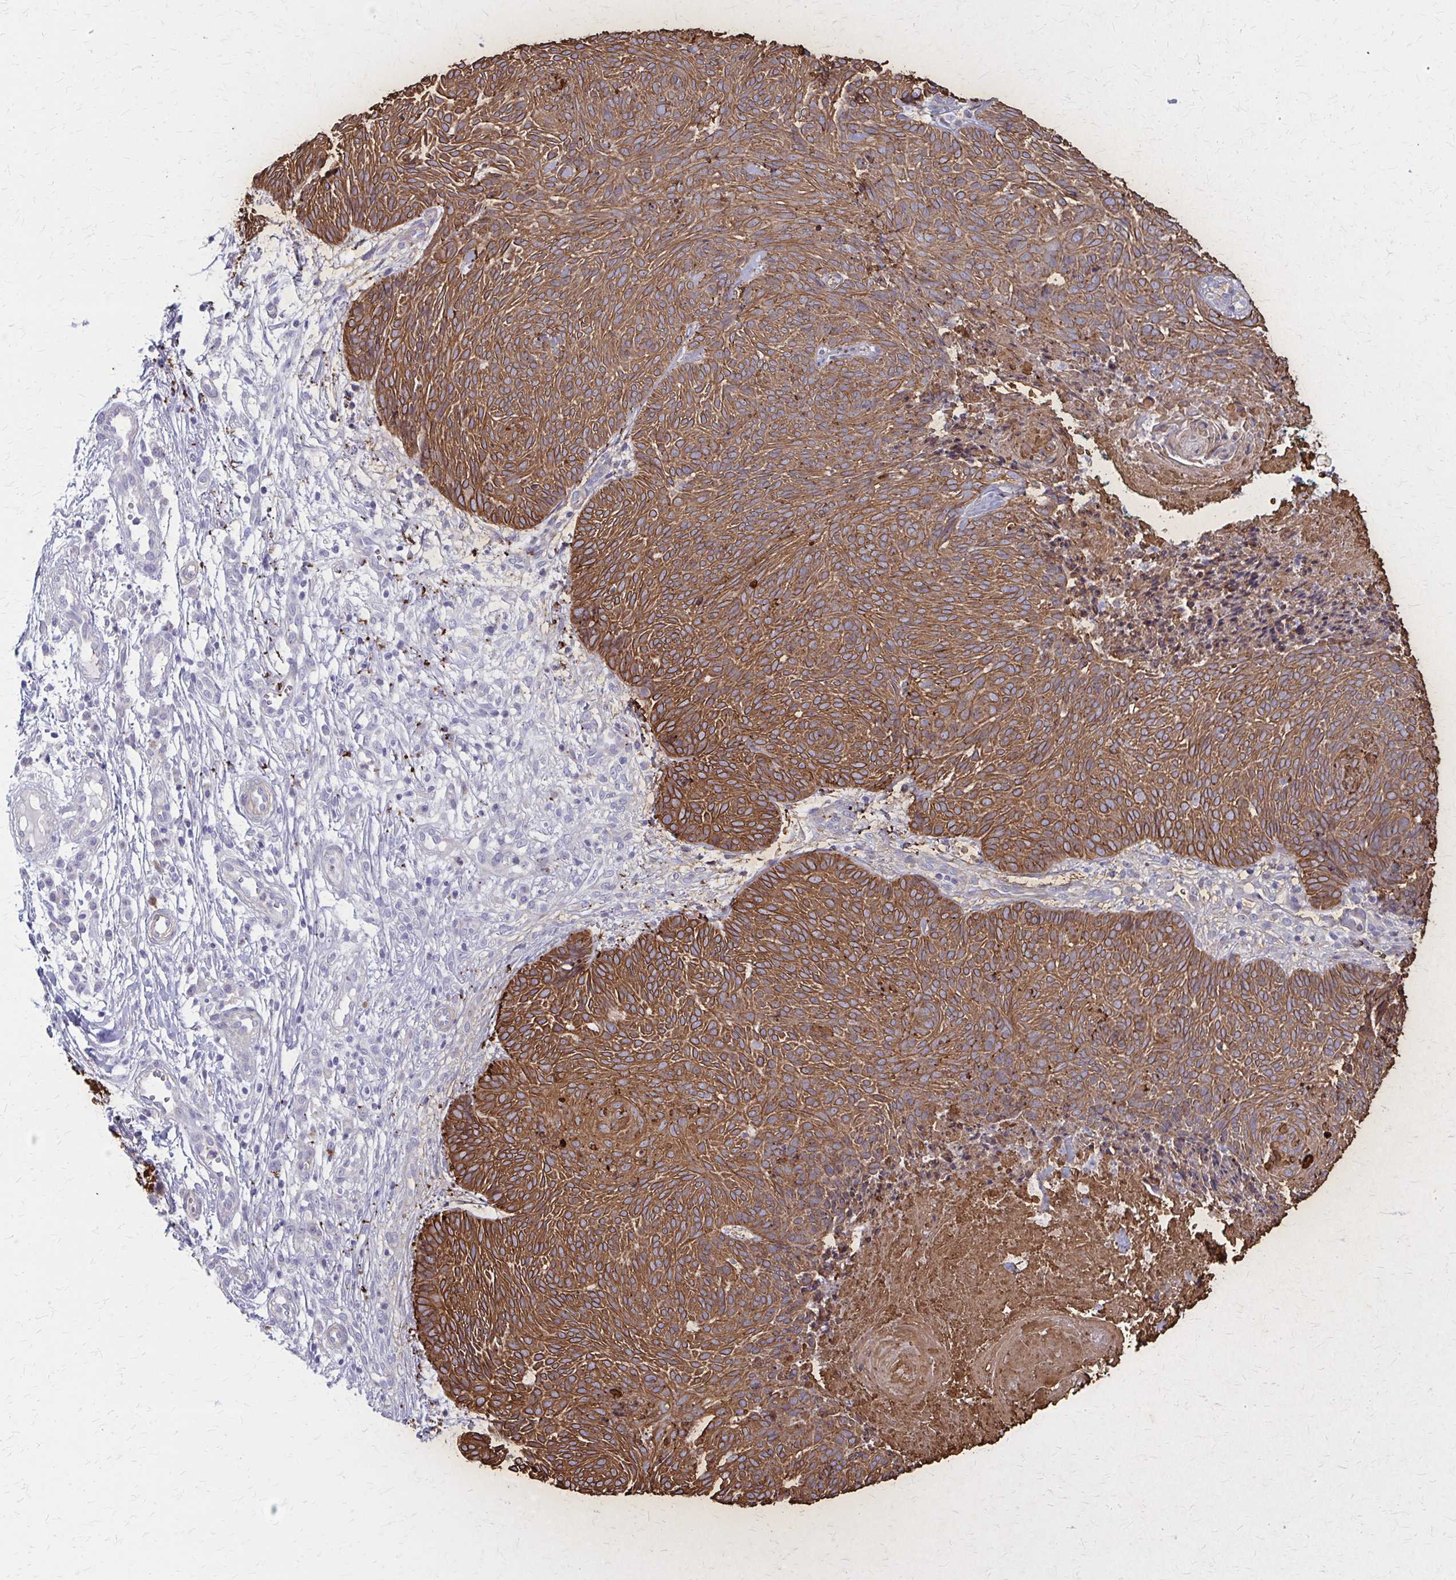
{"staining": {"intensity": "strong", "quantity": ">75%", "location": "cytoplasmic/membranous"}, "tissue": "skin cancer", "cell_type": "Tumor cells", "image_type": "cancer", "snomed": [{"axis": "morphology", "description": "Basal cell carcinoma"}, {"axis": "topography", "description": "Skin"}, {"axis": "topography", "description": "Skin of trunk"}], "caption": "Skin cancer stained with a brown dye displays strong cytoplasmic/membranous positive staining in approximately >75% of tumor cells.", "gene": "GLYATL2", "patient": {"sex": "male", "age": 74}}